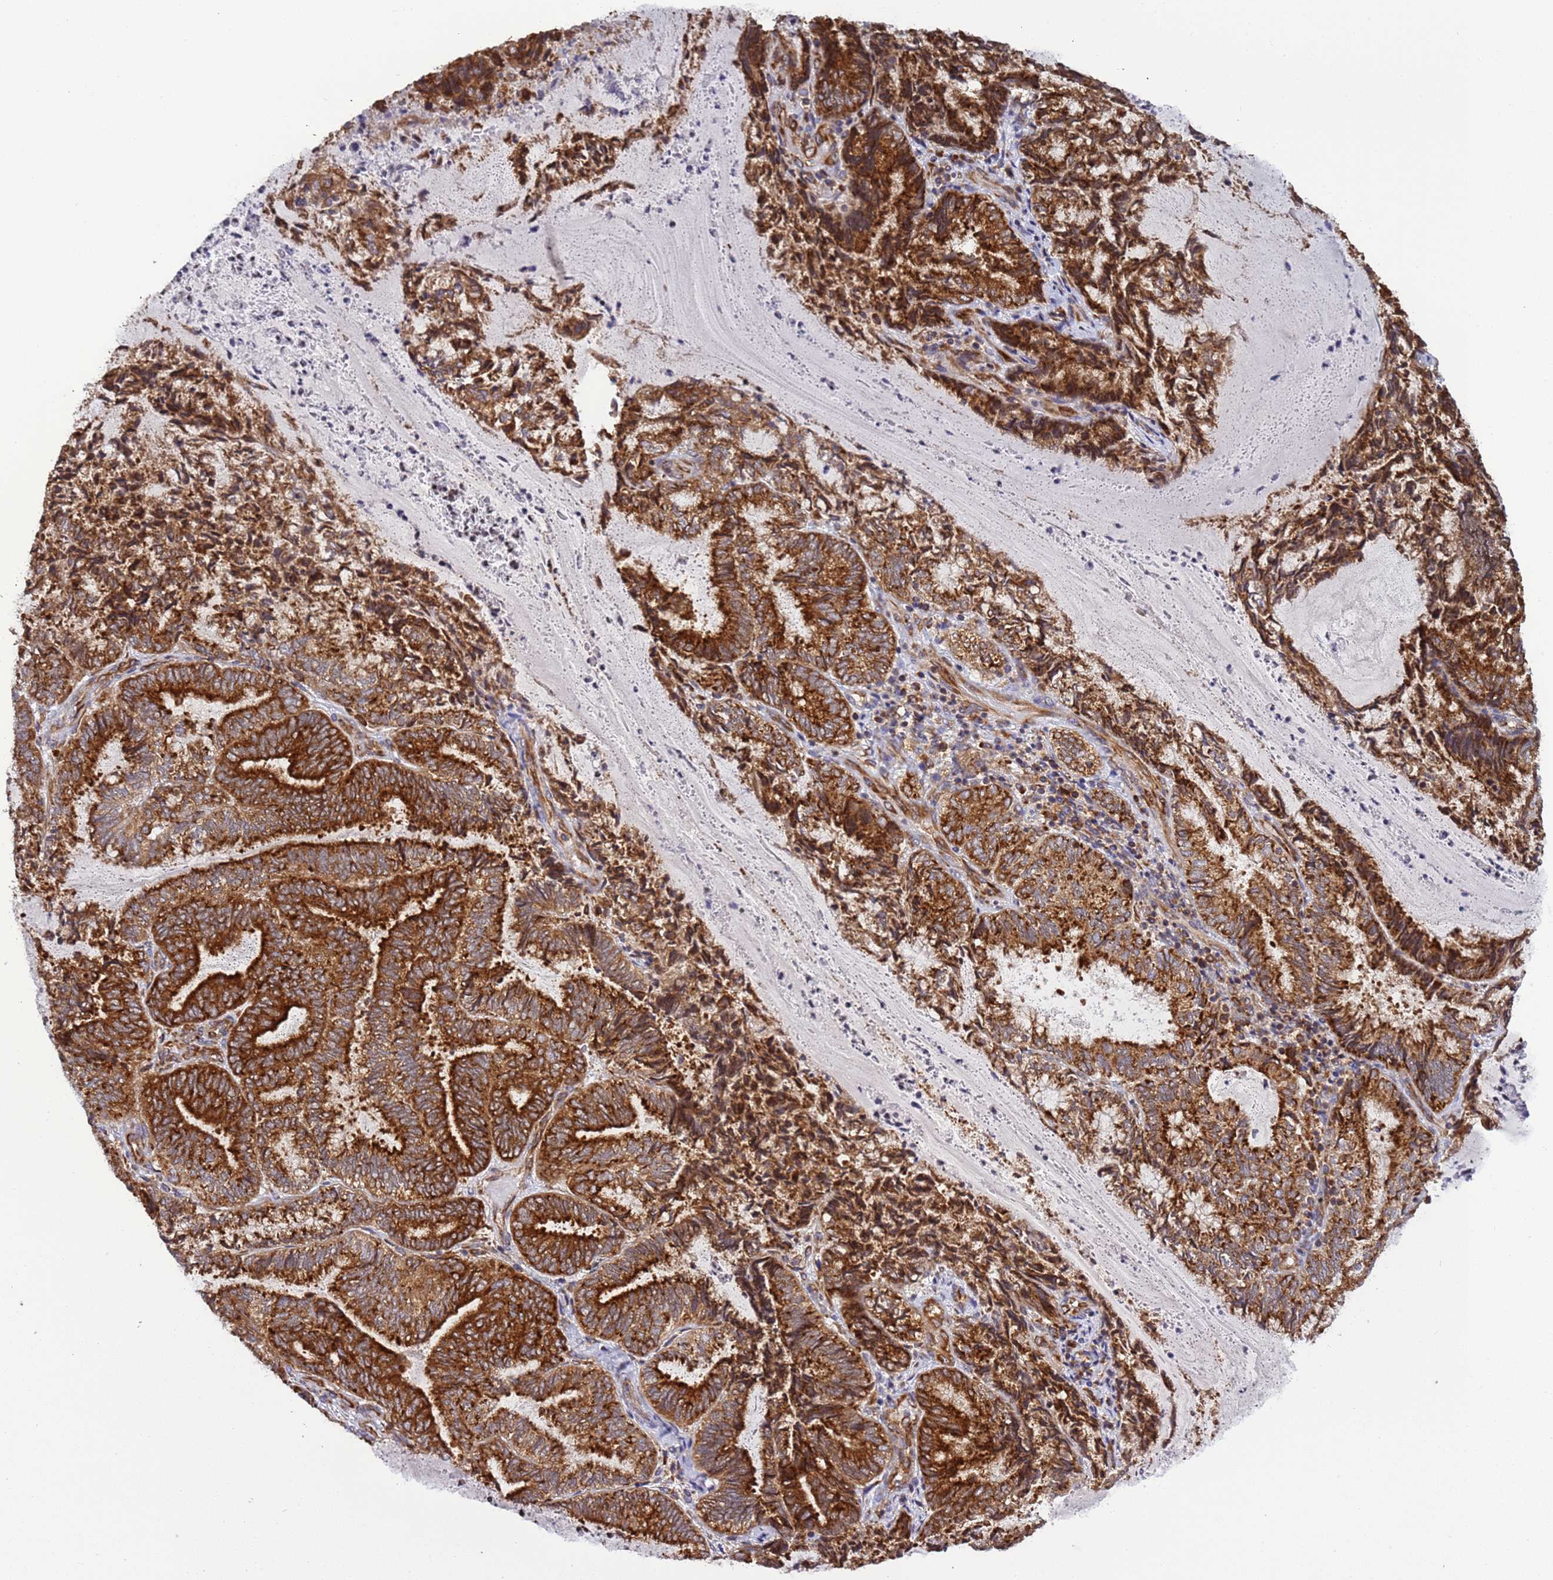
{"staining": {"intensity": "strong", "quantity": ">75%", "location": "cytoplasmic/membranous"}, "tissue": "endometrial cancer", "cell_type": "Tumor cells", "image_type": "cancer", "snomed": [{"axis": "morphology", "description": "Adenocarcinoma, NOS"}, {"axis": "topography", "description": "Endometrium"}], "caption": "This micrograph displays IHC staining of human adenocarcinoma (endometrial), with high strong cytoplasmic/membranous staining in approximately >75% of tumor cells.", "gene": "RPL36", "patient": {"sex": "female", "age": 80}}